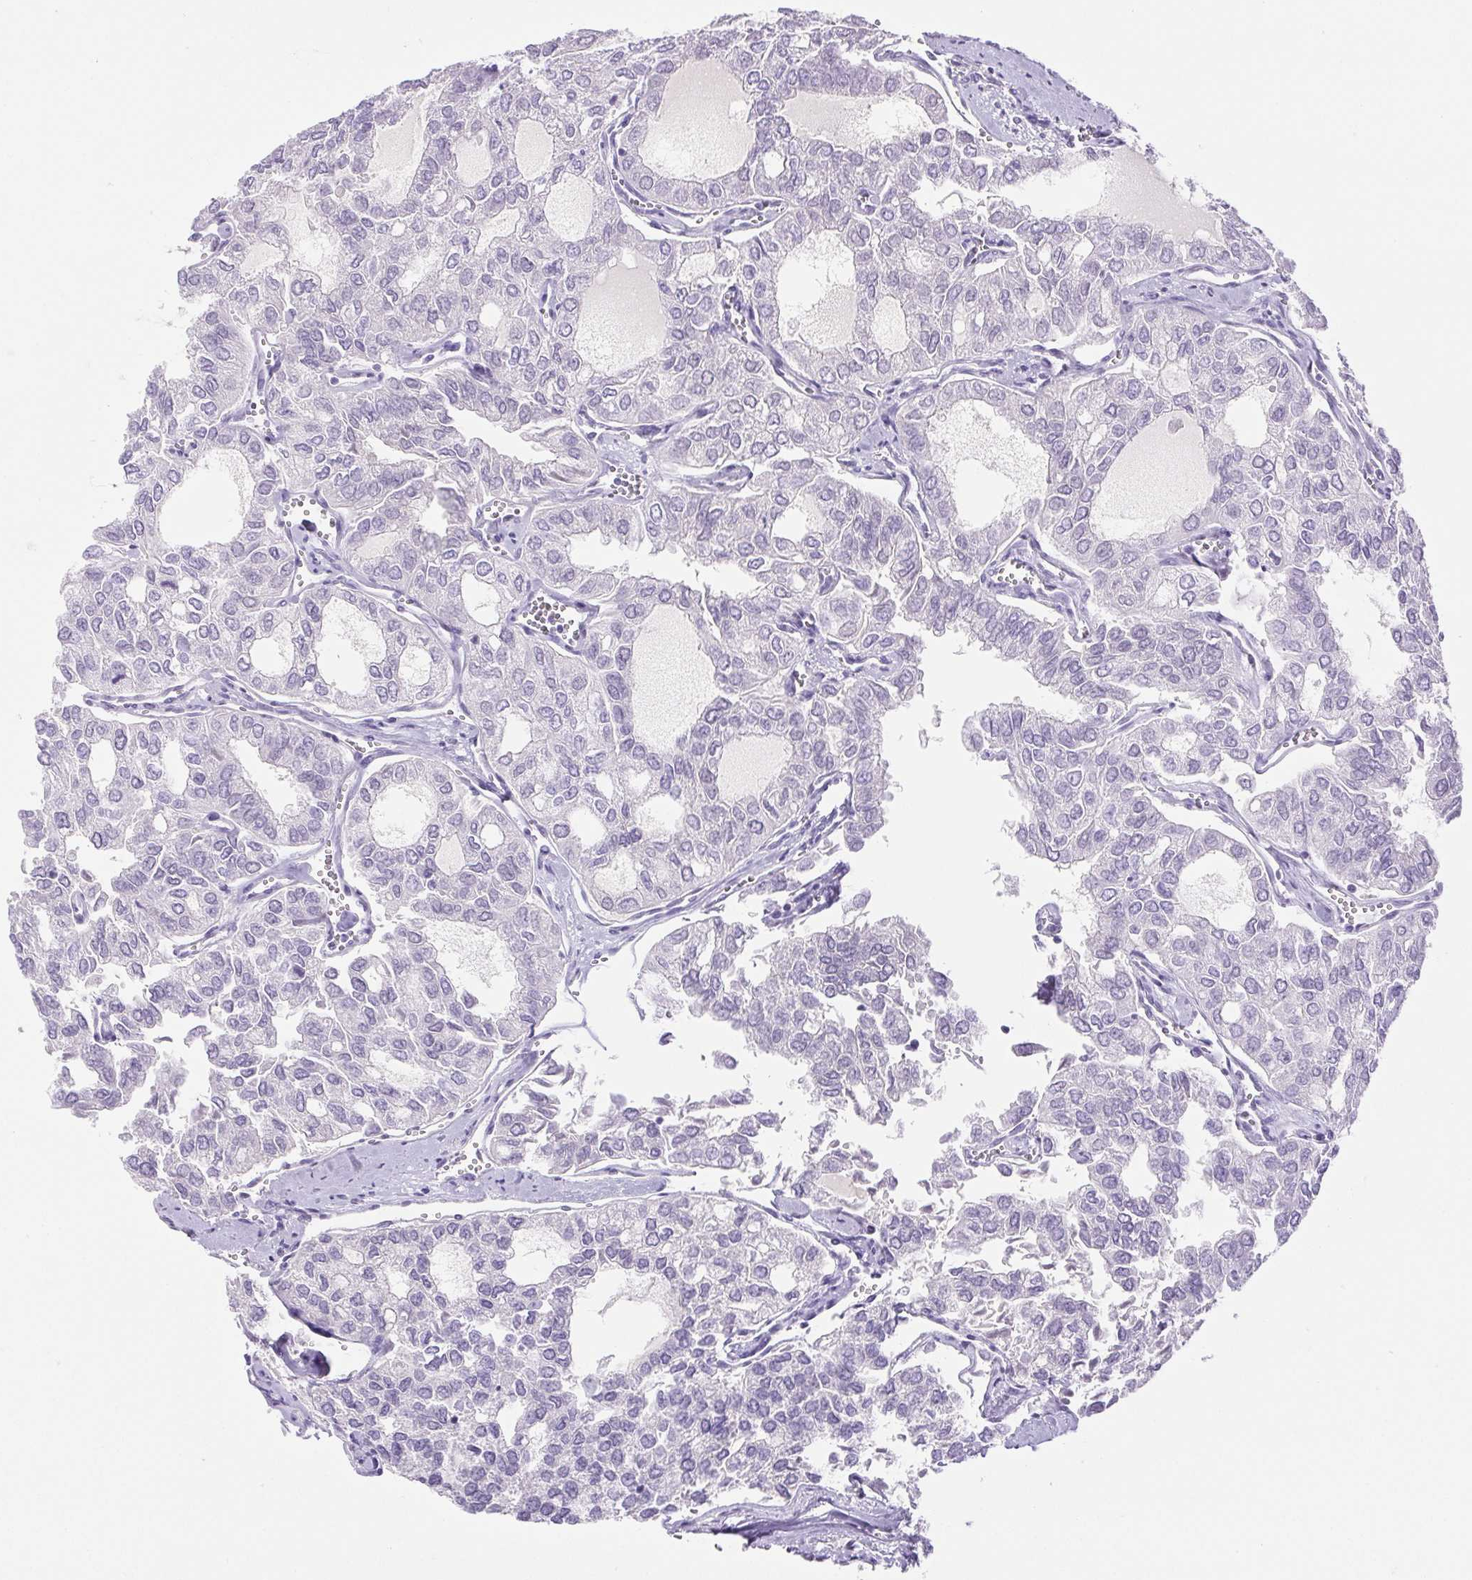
{"staining": {"intensity": "negative", "quantity": "none", "location": "none"}, "tissue": "thyroid cancer", "cell_type": "Tumor cells", "image_type": "cancer", "snomed": [{"axis": "morphology", "description": "Follicular adenoma carcinoma, NOS"}, {"axis": "topography", "description": "Thyroid gland"}], "caption": "Immunohistochemistry (IHC) histopathology image of neoplastic tissue: thyroid cancer (follicular adenoma carcinoma) stained with DAB (3,3'-diaminobenzidine) shows no significant protein staining in tumor cells.", "gene": "PAPPA2", "patient": {"sex": "male", "age": 75}}